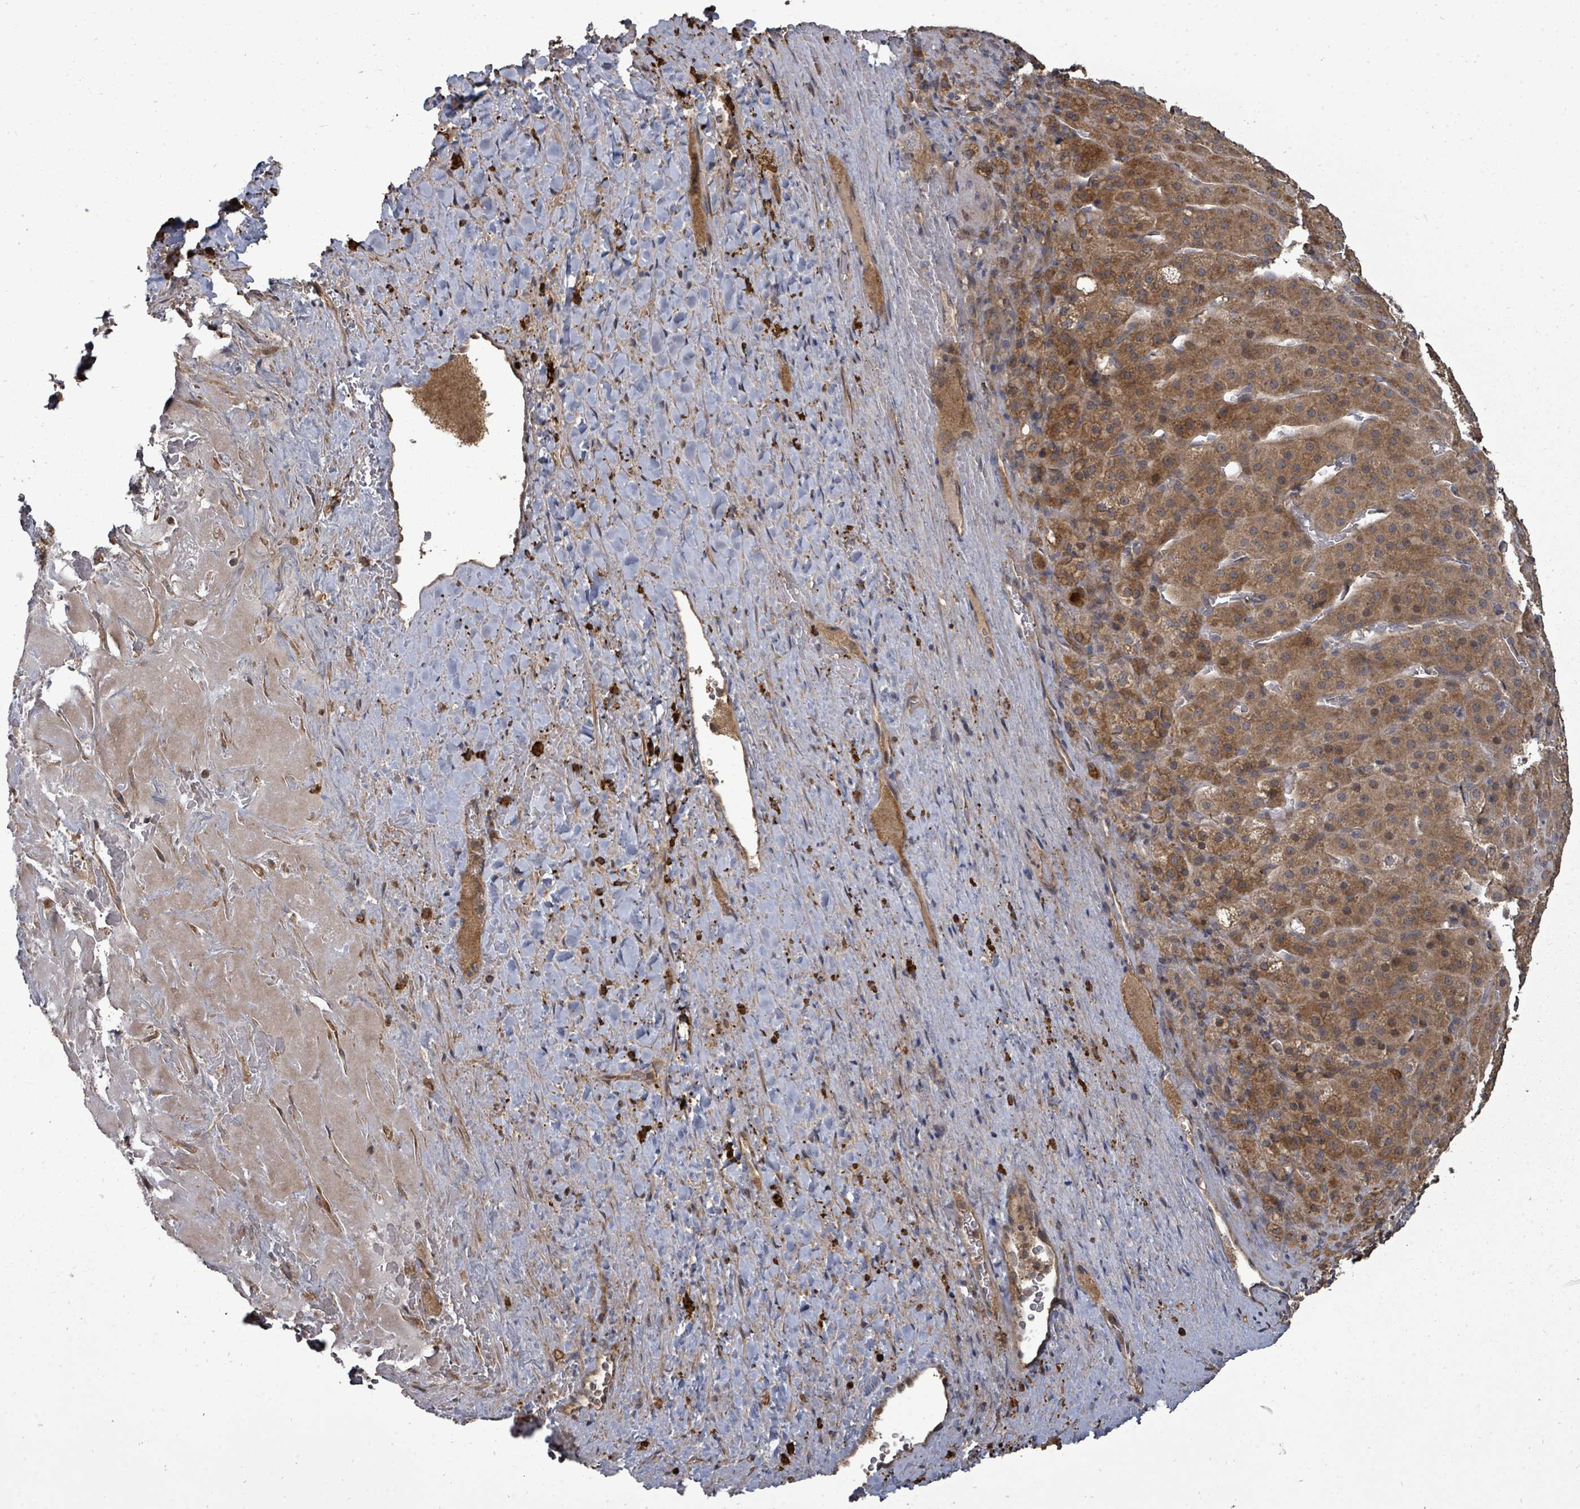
{"staining": {"intensity": "strong", "quantity": ">75%", "location": "cytoplasmic/membranous"}, "tissue": "adrenal gland", "cell_type": "Glandular cells", "image_type": "normal", "snomed": [{"axis": "morphology", "description": "Normal tissue, NOS"}, {"axis": "topography", "description": "Adrenal gland"}], "caption": "Protein staining displays strong cytoplasmic/membranous positivity in approximately >75% of glandular cells in benign adrenal gland. Nuclei are stained in blue.", "gene": "EIF3CL", "patient": {"sex": "female", "age": 41}}